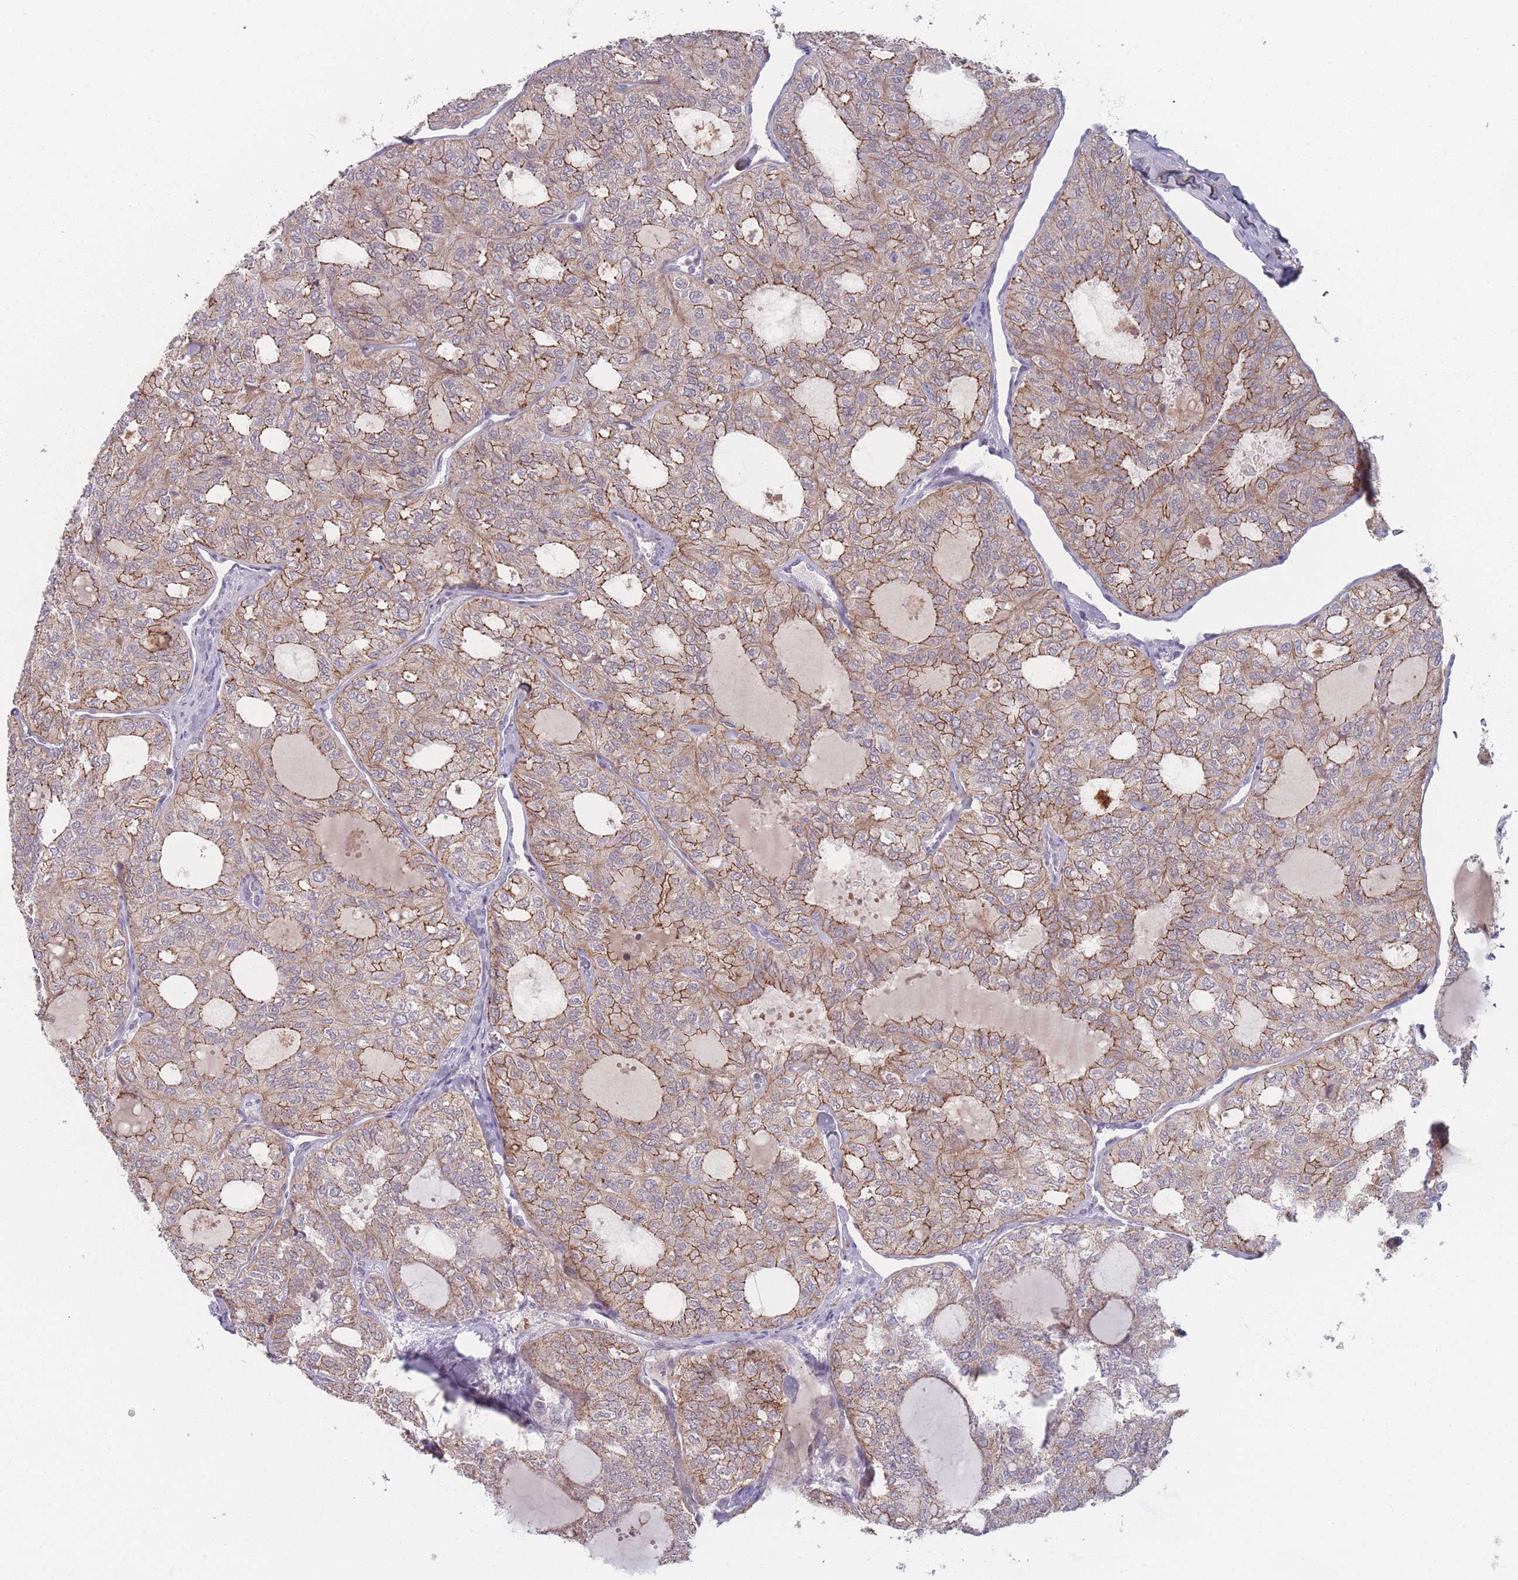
{"staining": {"intensity": "moderate", "quantity": "25%-75%", "location": "cytoplasmic/membranous"}, "tissue": "thyroid cancer", "cell_type": "Tumor cells", "image_type": "cancer", "snomed": [{"axis": "morphology", "description": "Follicular adenoma carcinoma, NOS"}, {"axis": "topography", "description": "Thyroid gland"}], "caption": "About 25%-75% of tumor cells in human thyroid cancer (follicular adenoma carcinoma) display moderate cytoplasmic/membranous protein staining as visualized by brown immunohistochemical staining.", "gene": "TMEM232", "patient": {"sex": "male", "age": 75}}